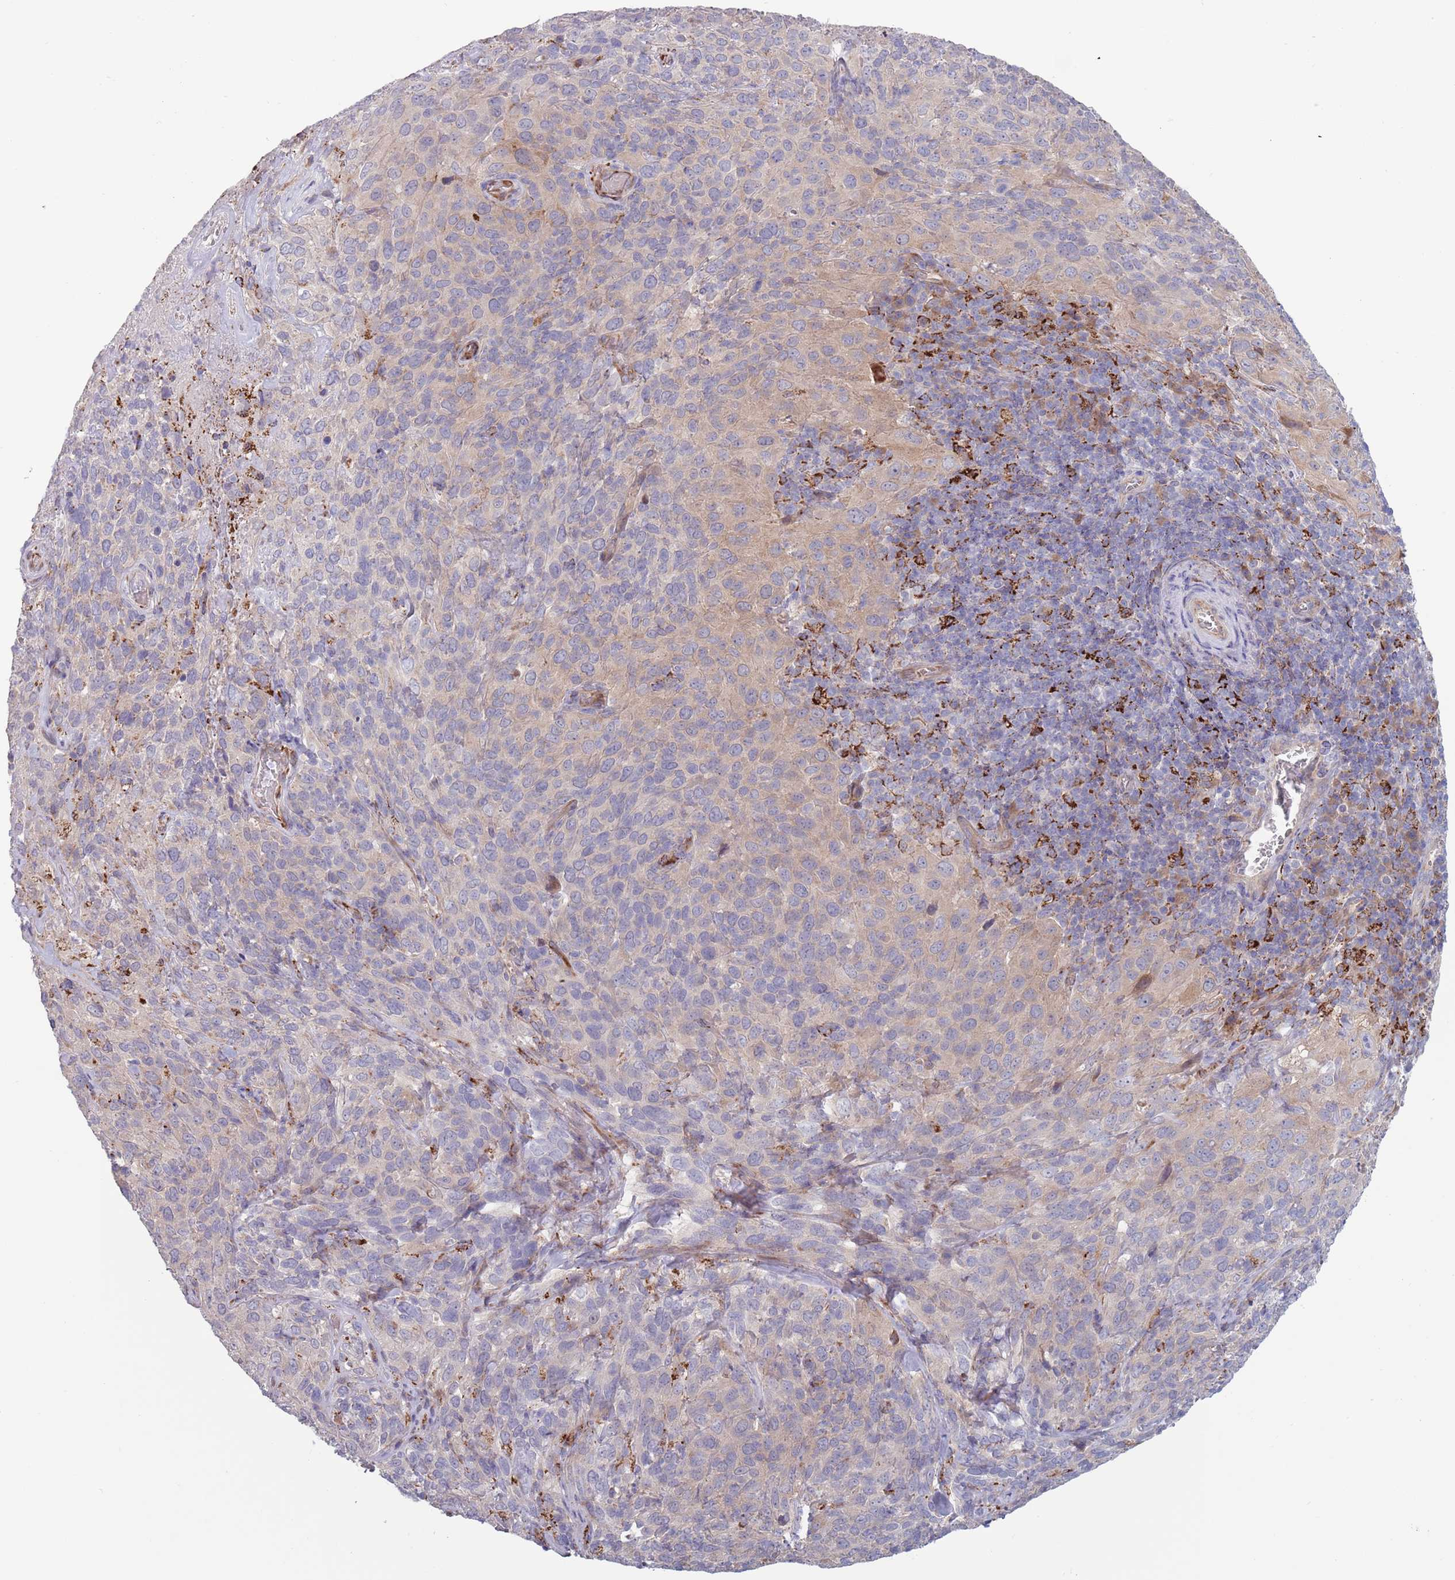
{"staining": {"intensity": "weak", "quantity": "<25%", "location": "nuclear"}, "tissue": "cervical cancer", "cell_type": "Tumor cells", "image_type": "cancer", "snomed": [{"axis": "morphology", "description": "Squamous cell carcinoma, NOS"}, {"axis": "topography", "description": "Cervix"}], "caption": "Image shows no significant protein staining in tumor cells of squamous cell carcinoma (cervical).", "gene": "TYW1", "patient": {"sex": "female", "age": 51}}